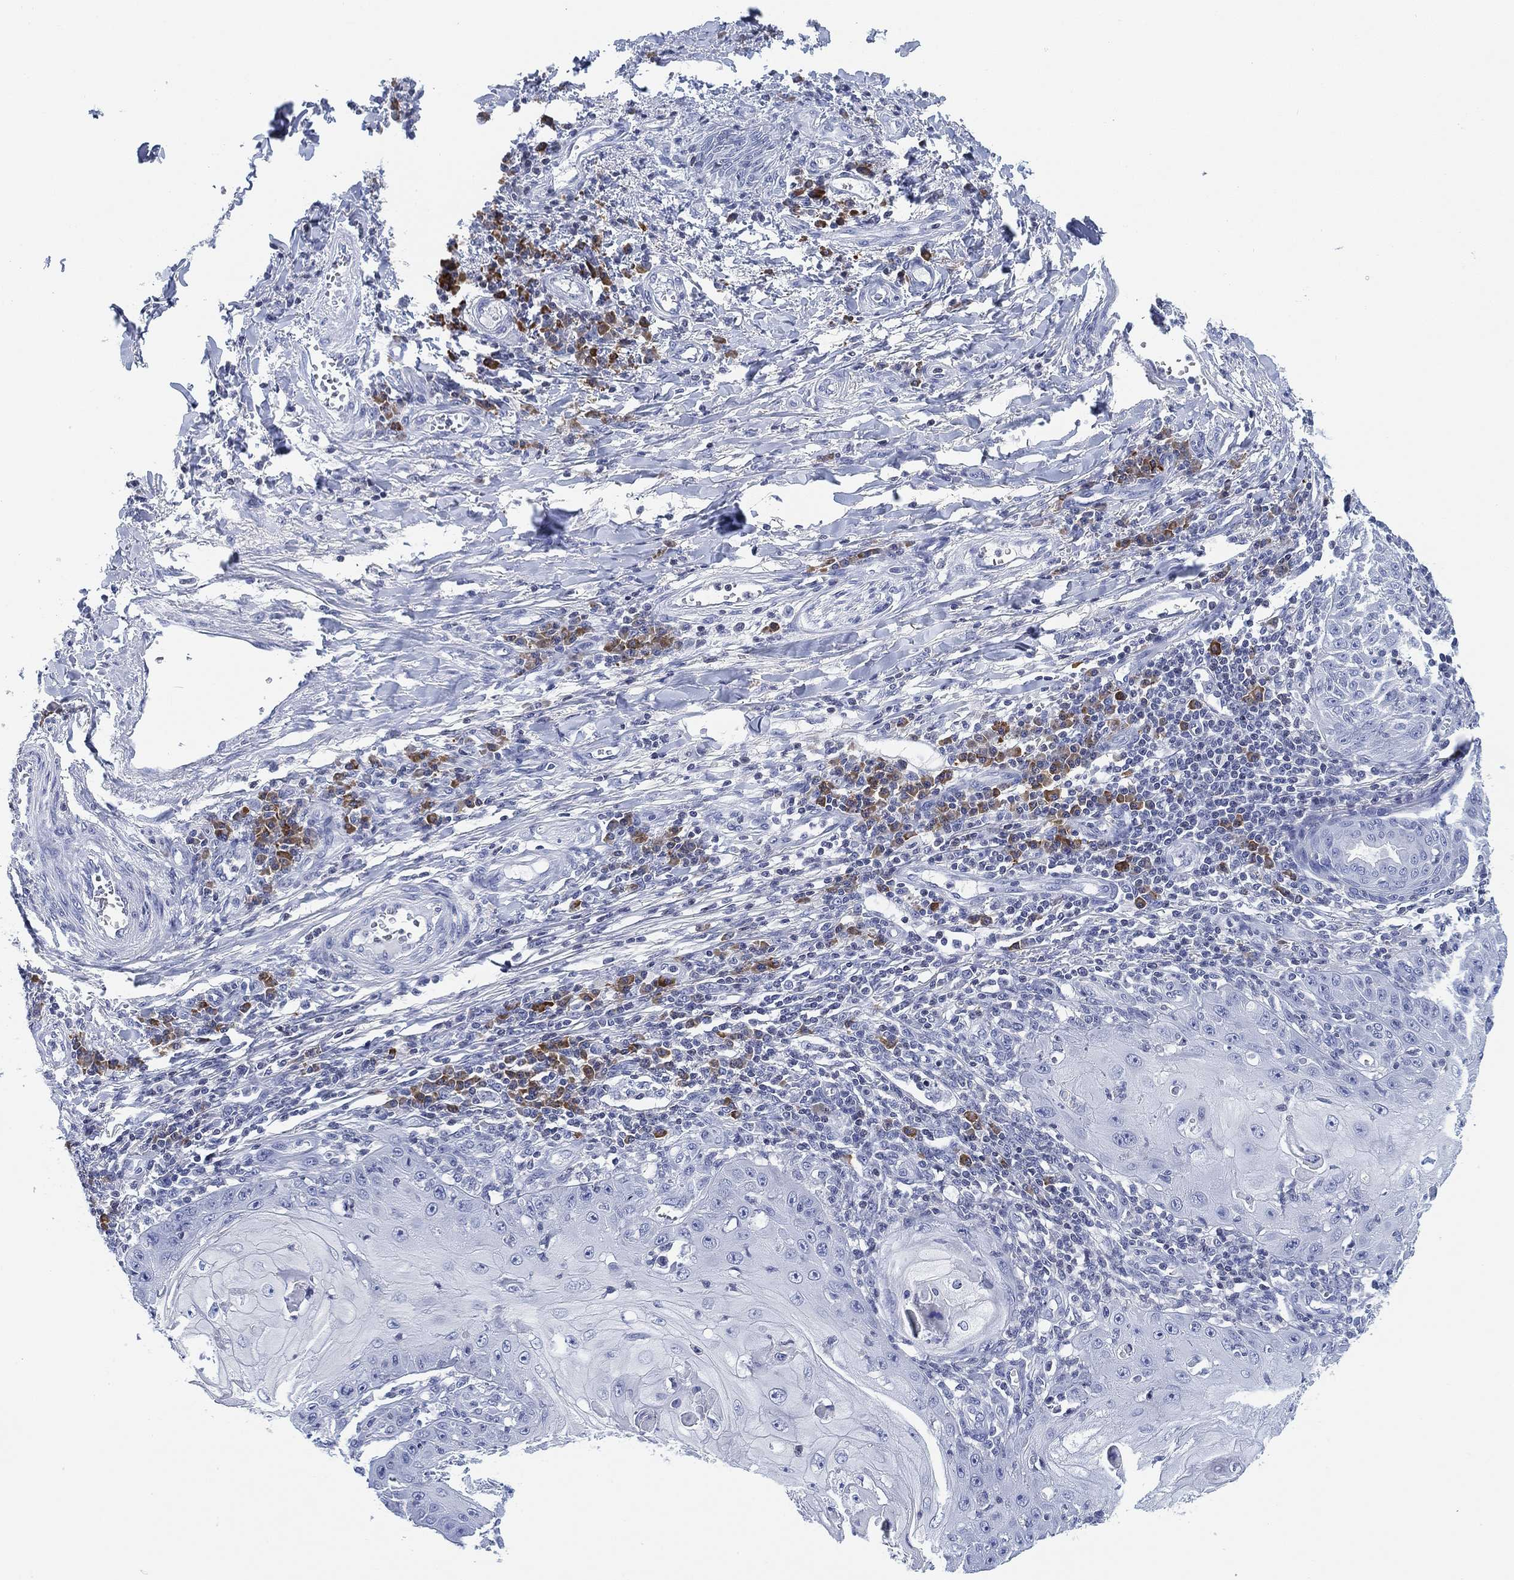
{"staining": {"intensity": "negative", "quantity": "none", "location": "none"}, "tissue": "skin cancer", "cell_type": "Tumor cells", "image_type": "cancer", "snomed": [{"axis": "morphology", "description": "Squamous cell carcinoma, NOS"}, {"axis": "topography", "description": "Skin"}], "caption": "High magnification brightfield microscopy of skin squamous cell carcinoma stained with DAB (3,3'-diaminobenzidine) (brown) and counterstained with hematoxylin (blue): tumor cells show no significant staining. (DAB IHC, high magnification).", "gene": "FYB1", "patient": {"sex": "male", "age": 70}}